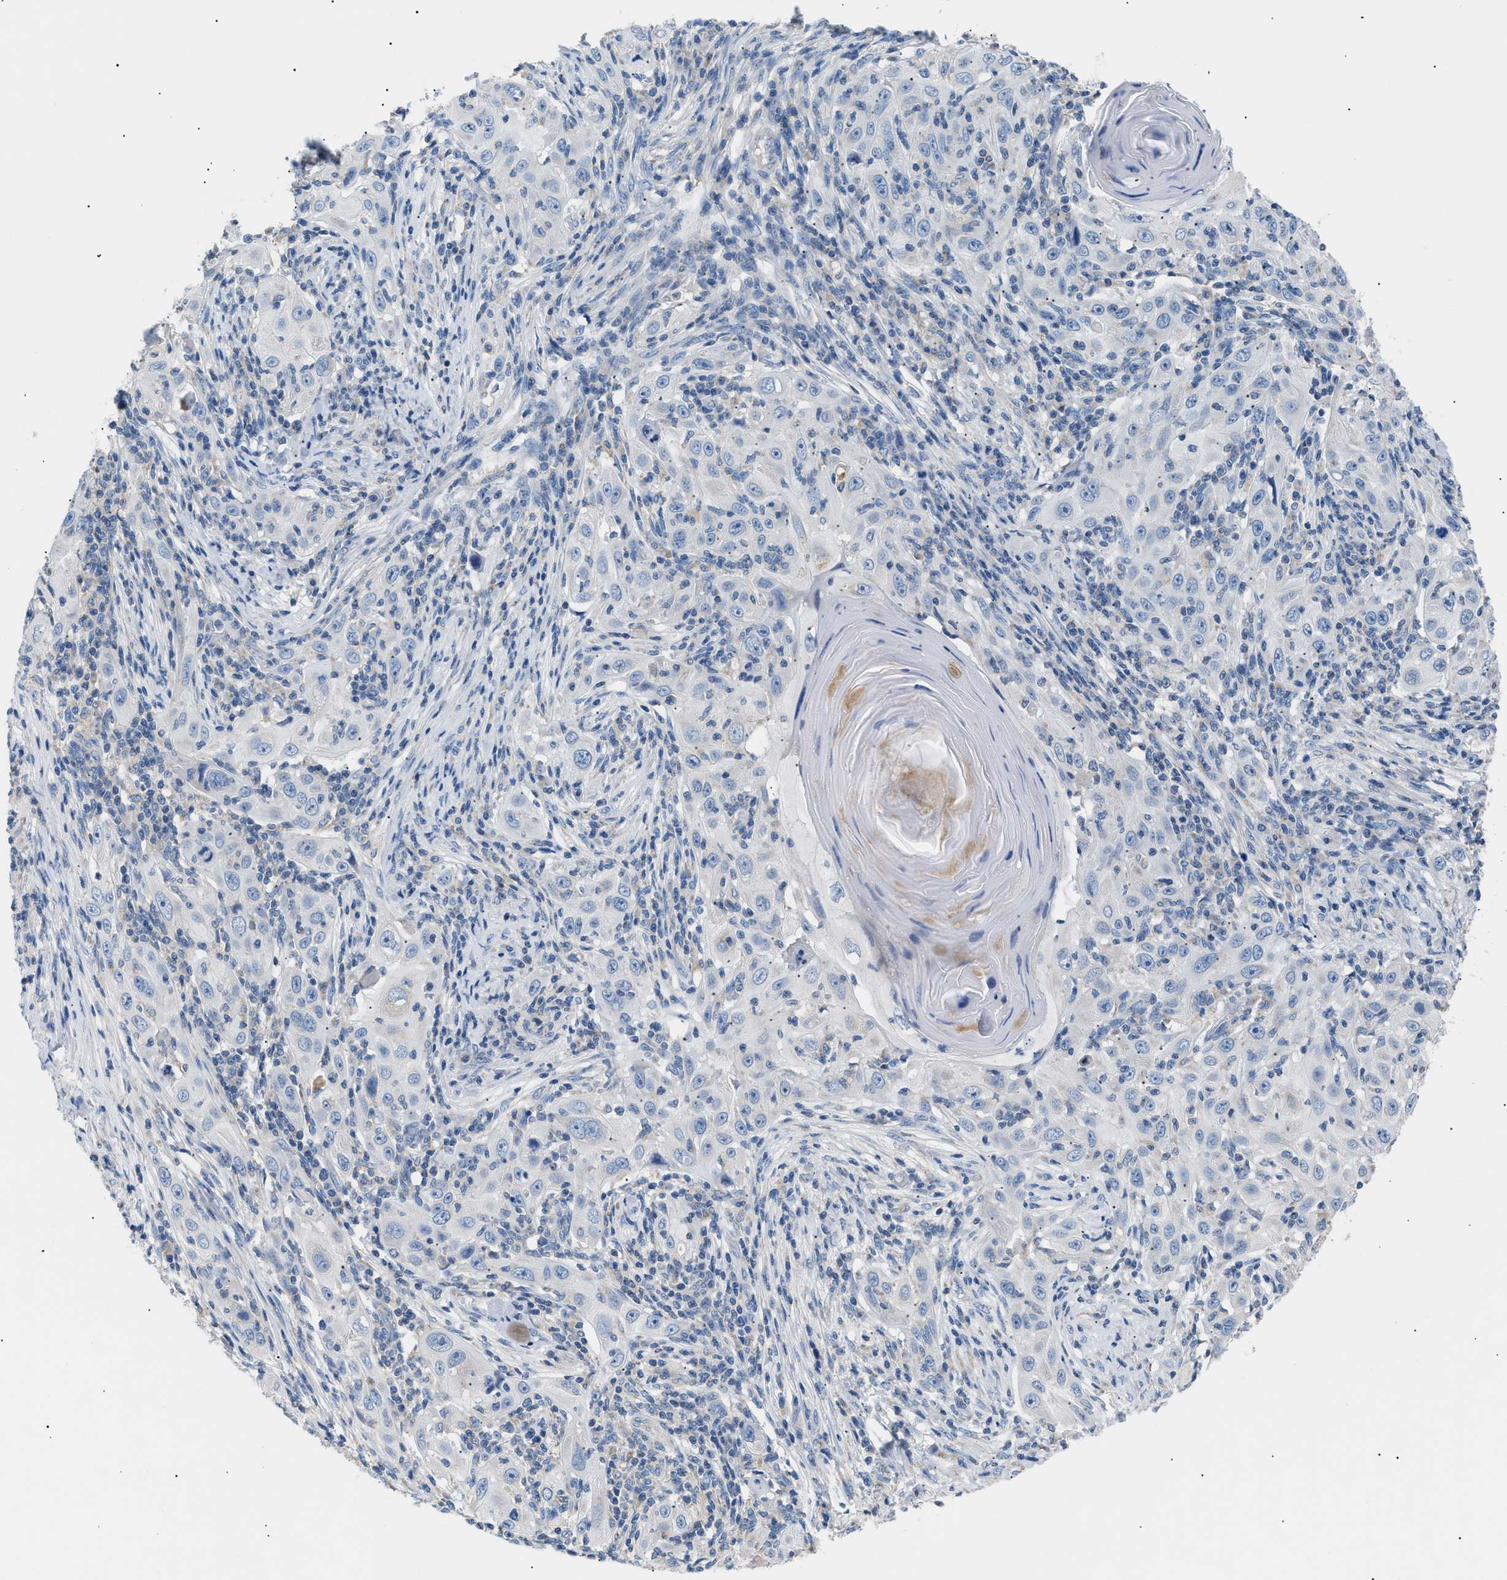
{"staining": {"intensity": "negative", "quantity": "none", "location": "none"}, "tissue": "skin cancer", "cell_type": "Tumor cells", "image_type": "cancer", "snomed": [{"axis": "morphology", "description": "Squamous cell carcinoma, NOS"}, {"axis": "topography", "description": "Skin"}], "caption": "Histopathology image shows no significant protein positivity in tumor cells of skin cancer (squamous cell carcinoma). (Immunohistochemistry (ihc), brightfield microscopy, high magnification).", "gene": "ILDR1", "patient": {"sex": "female", "age": 88}}